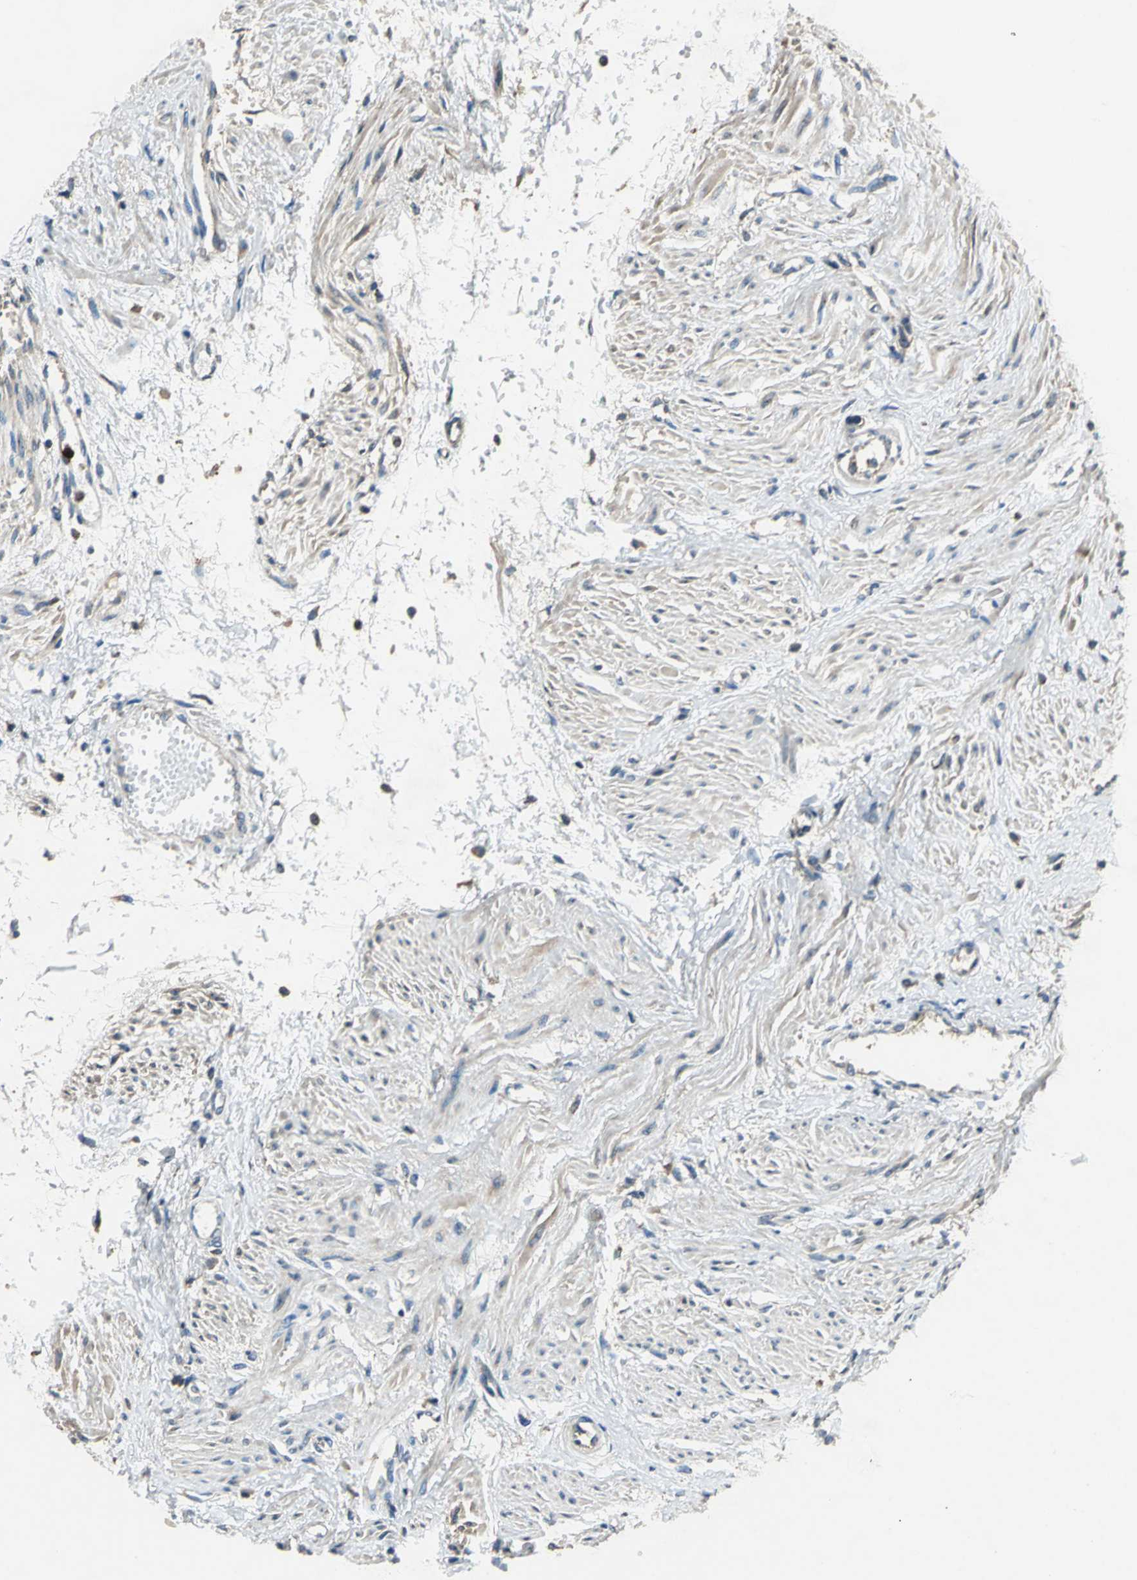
{"staining": {"intensity": "weak", "quantity": "25%-75%", "location": "cytoplasmic/membranous"}, "tissue": "smooth muscle", "cell_type": "Smooth muscle cells", "image_type": "normal", "snomed": [{"axis": "morphology", "description": "Normal tissue, NOS"}, {"axis": "topography", "description": "Smooth muscle"}, {"axis": "topography", "description": "Uterus"}], "caption": "Immunohistochemical staining of normal smooth muscle shows 25%-75% levels of weak cytoplasmic/membranous protein staining in approximately 25%-75% of smooth muscle cells. The staining is performed using DAB (3,3'-diaminobenzidine) brown chromogen to label protein expression. The nuclei are counter-stained blue using hematoxylin.", "gene": "HEPH", "patient": {"sex": "female", "age": 39}}